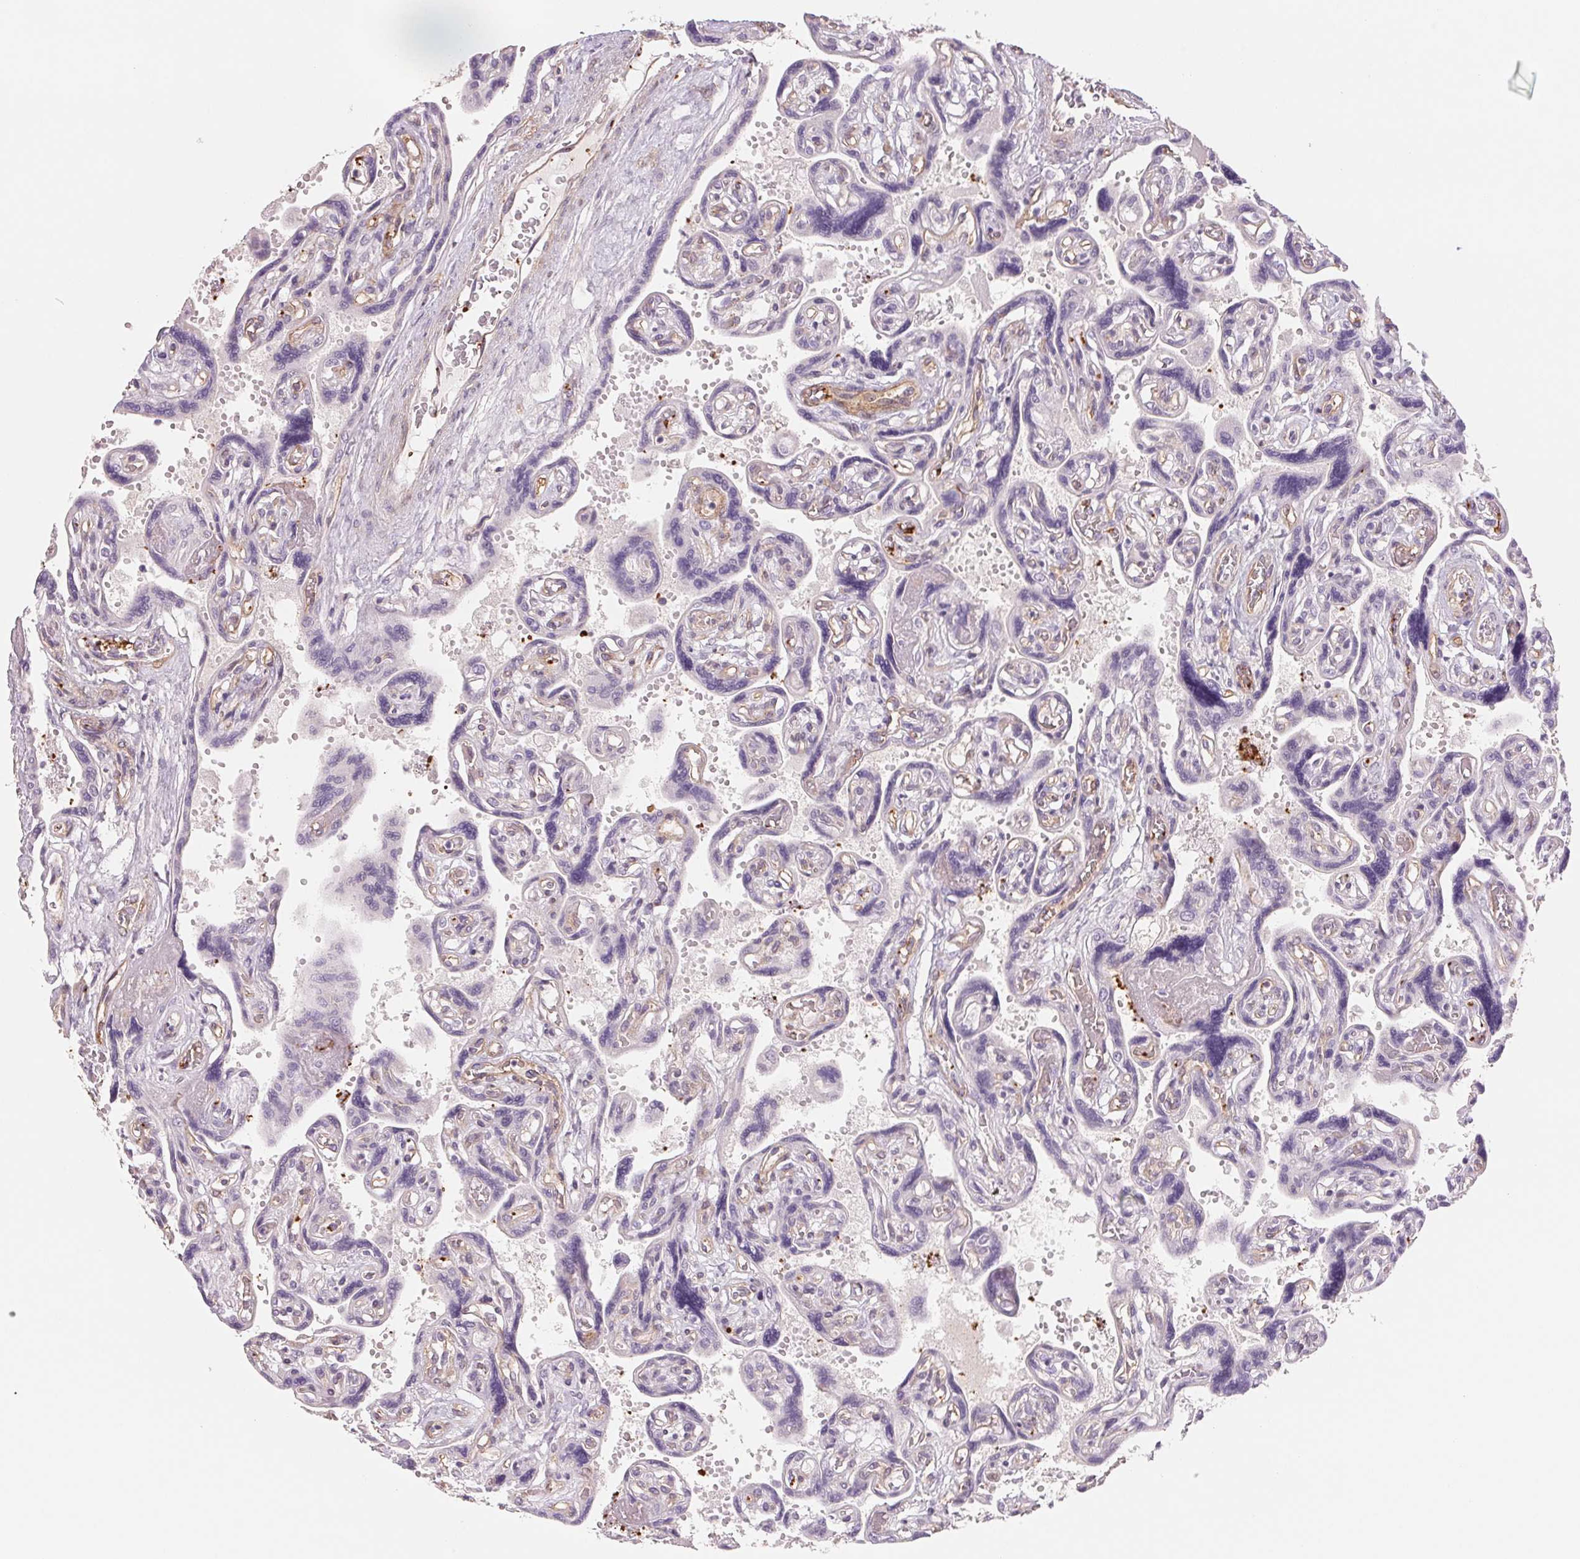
{"staining": {"intensity": "negative", "quantity": "none", "location": "none"}, "tissue": "placenta", "cell_type": "Decidual cells", "image_type": "normal", "snomed": [{"axis": "morphology", "description": "Normal tissue, NOS"}, {"axis": "topography", "description": "Placenta"}], "caption": "There is no significant staining in decidual cells of placenta. (DAB immunohistochemistry (IHC) visualized using brightfield microscopy, high magnification).", "gene": "ANKRD13B", "patient": {"sex": "female", "age": 32}}